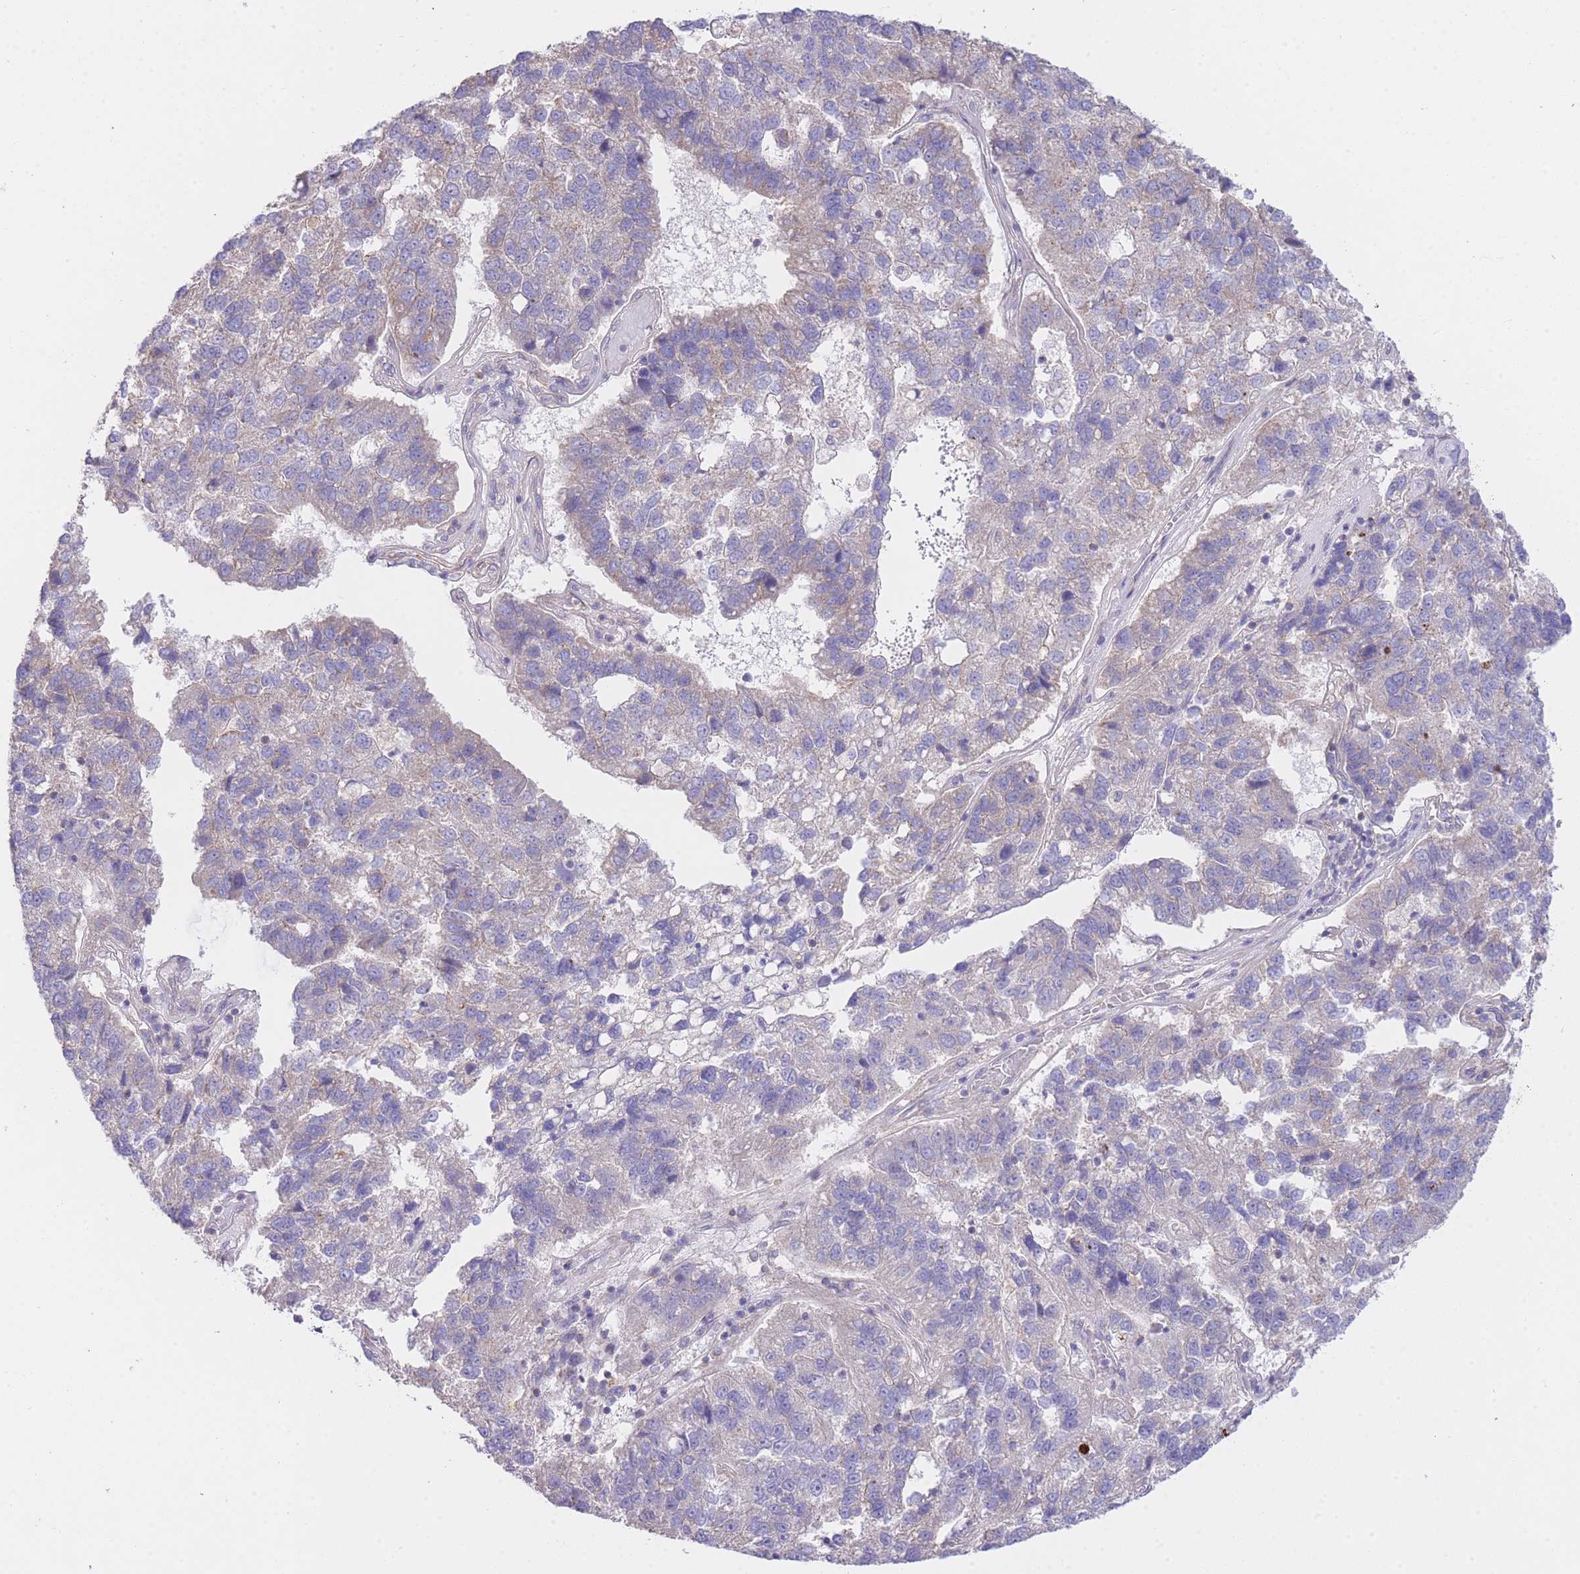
{"staining": {"intensity": "negative", "quantity": "none", "location": "none"}, "tissue": "pancreatic cancer", "cell_type": "Tumor cells", "image_type": "cancer", "snomed": [{"axis": "morphology", "description": "Adenocarcinoma, NOS"}, {"axis": "topography", "description": "Pancreas"}], "caption": "This is an immunohistochemistry (IHC) photomicrograph of pancreatic cancer. There is no positivity in tumor cells.", "gene": "CTBP1", "patient": {"sex": "female", "age": 61}}